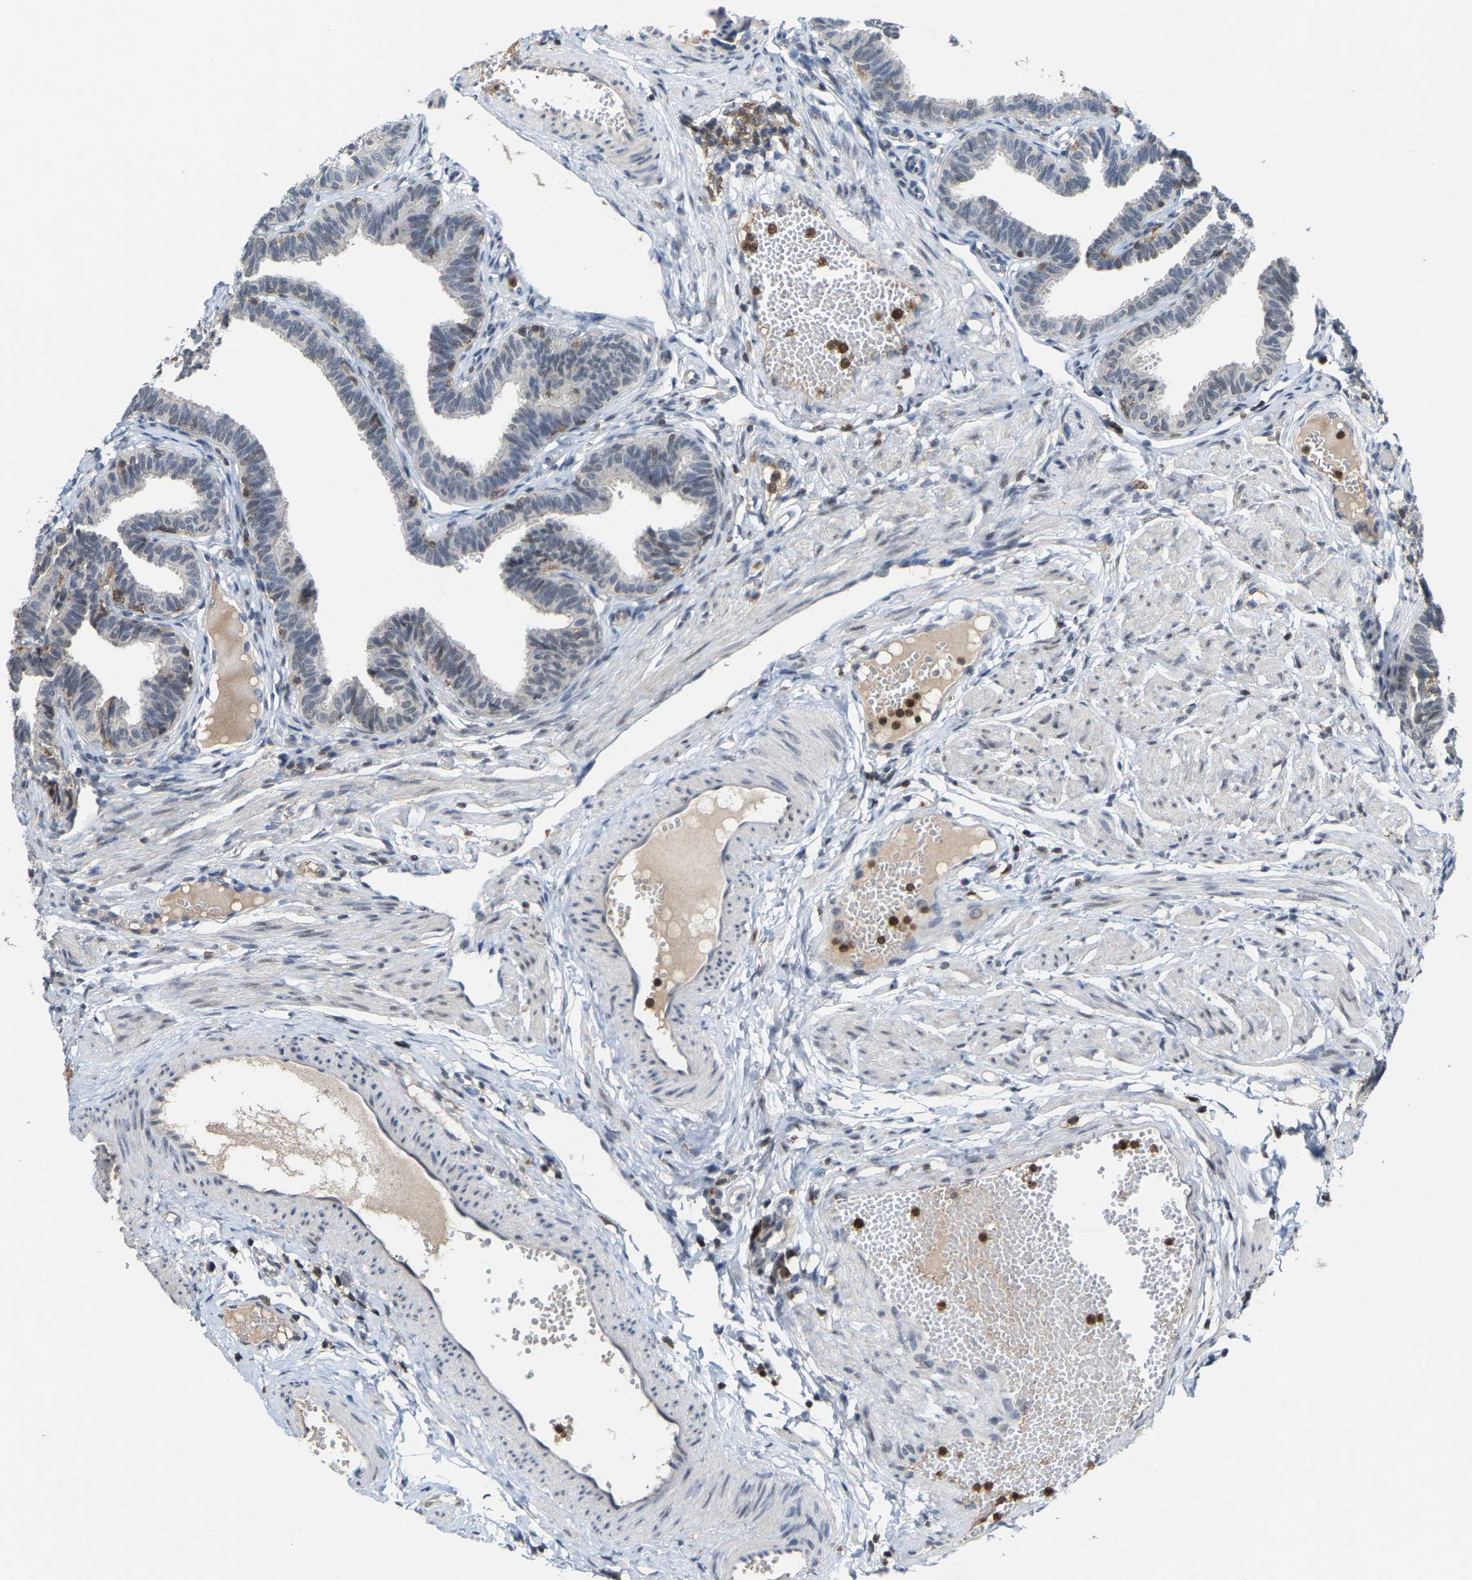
{"staining": {"intensity": "weak", "quantity": "<25%", "location": "nuclear"}, "tissue": "fallopian tube", "cell_type": "Glandular cells", "image_type": "normal", "snomed": [{"axis": "morphology", "description": "Normal tissue, NOS"}, {"axis": "topography", "description": "Fallopian tube"}, {"axis": "topography", "description": "Ovary"}], "caption": "Immunohistochemical staining of benign fallopian tube reveals no significant staining in glandular cells. (DAB (3,3'-diaminobenzidine) immunohistochemistry with hematoxylin counter stain).", "gene": "FGD3", "patient": {"sex": "female", "age": 23}}